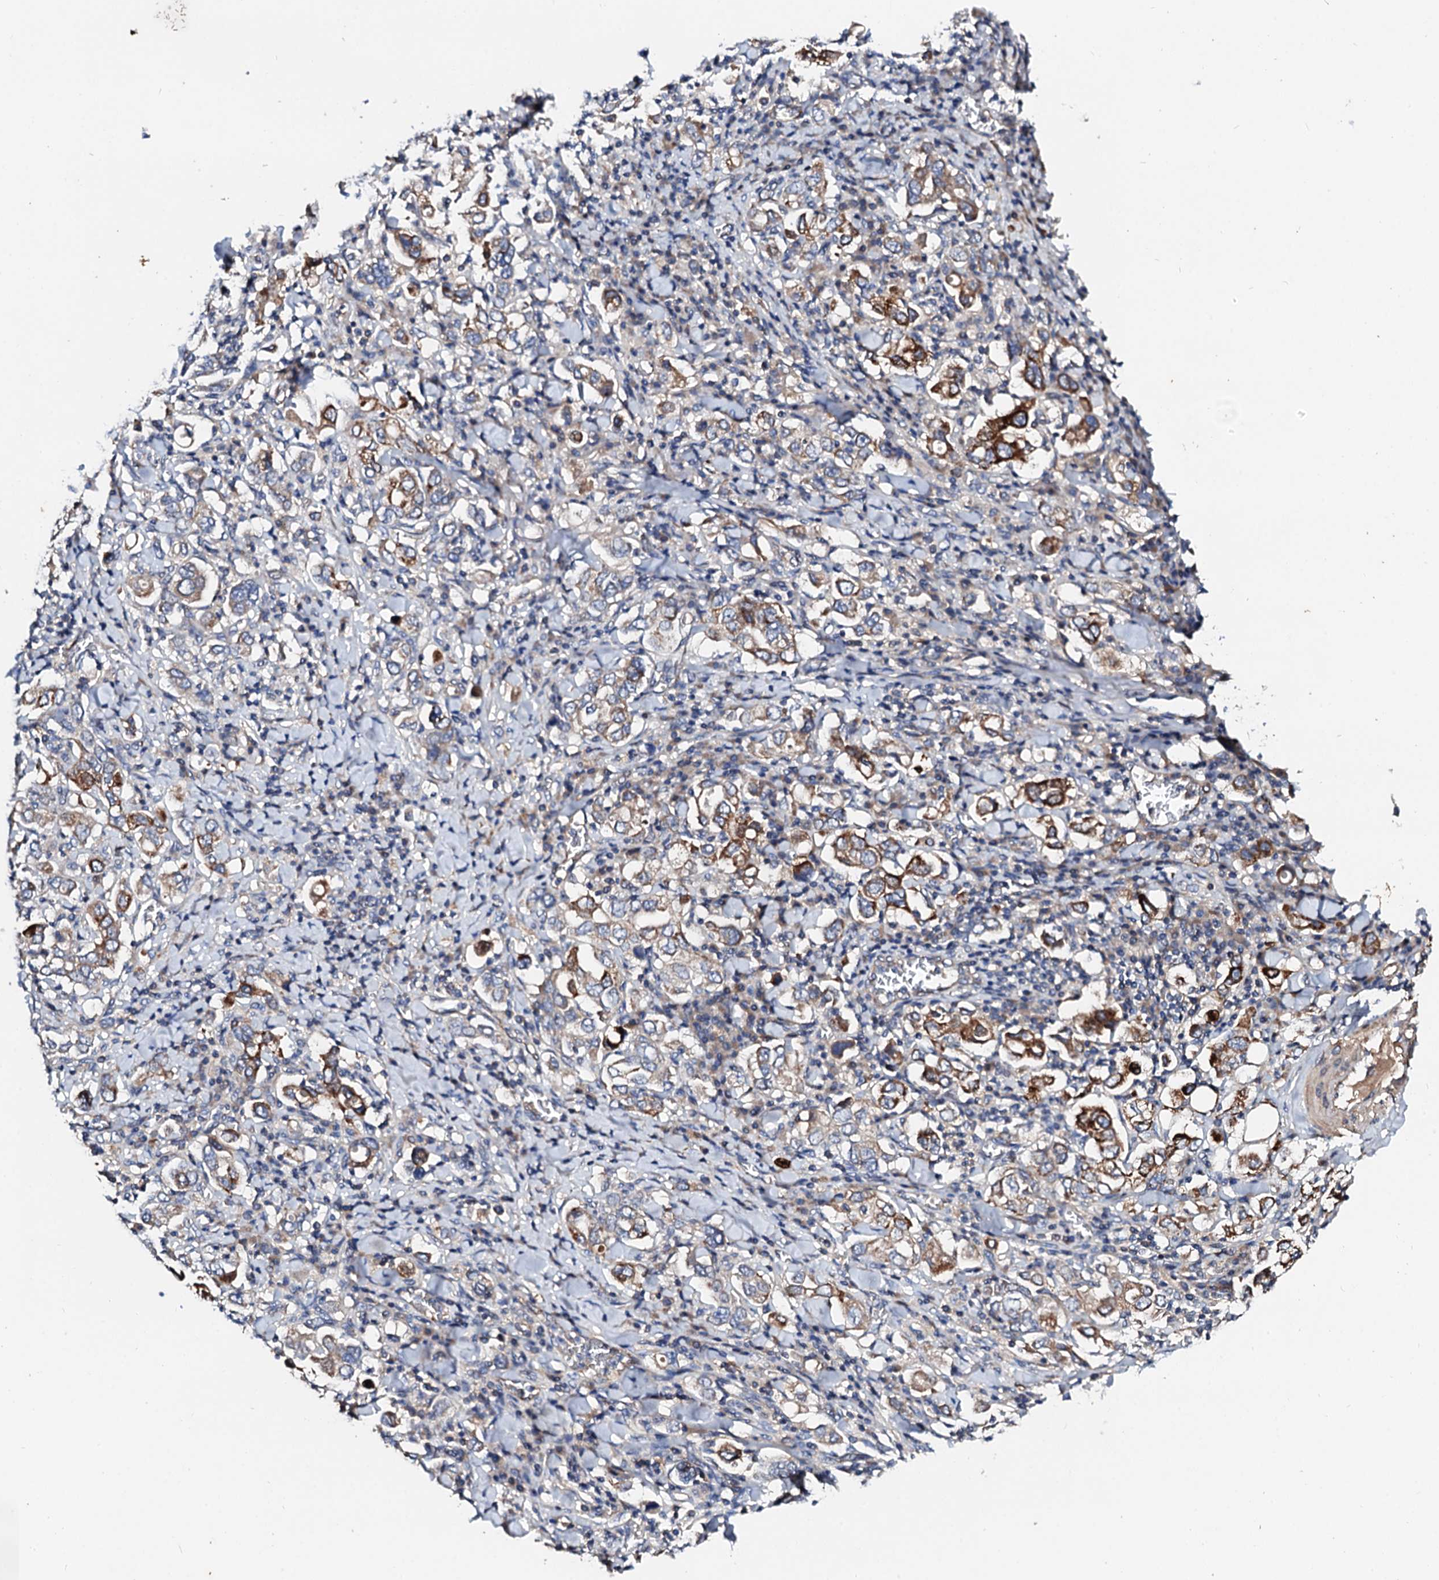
{"staining": {"intensity": "strong", "quantity": "25%-75%", "location": "cytoplasmic/membranous"}, "tissue": "stomach cancer", "cell_type": "Tumor cells", "image_type": "cancer", "snomed": [{"axis": "morphology", "description": "Adenocarcinoma, NOS"}, {"axis": "topography", "description": "Stomach, upper"}], "caption": "Stomach cancer (adenocarcinoma) stained for a protein (brown) shows strong cytoplasmic/membranous positive expression in approximately 25%-75% of tumor cells.", "gene": "FIBIN", "patient": {"sex": "male", "age": 62}}